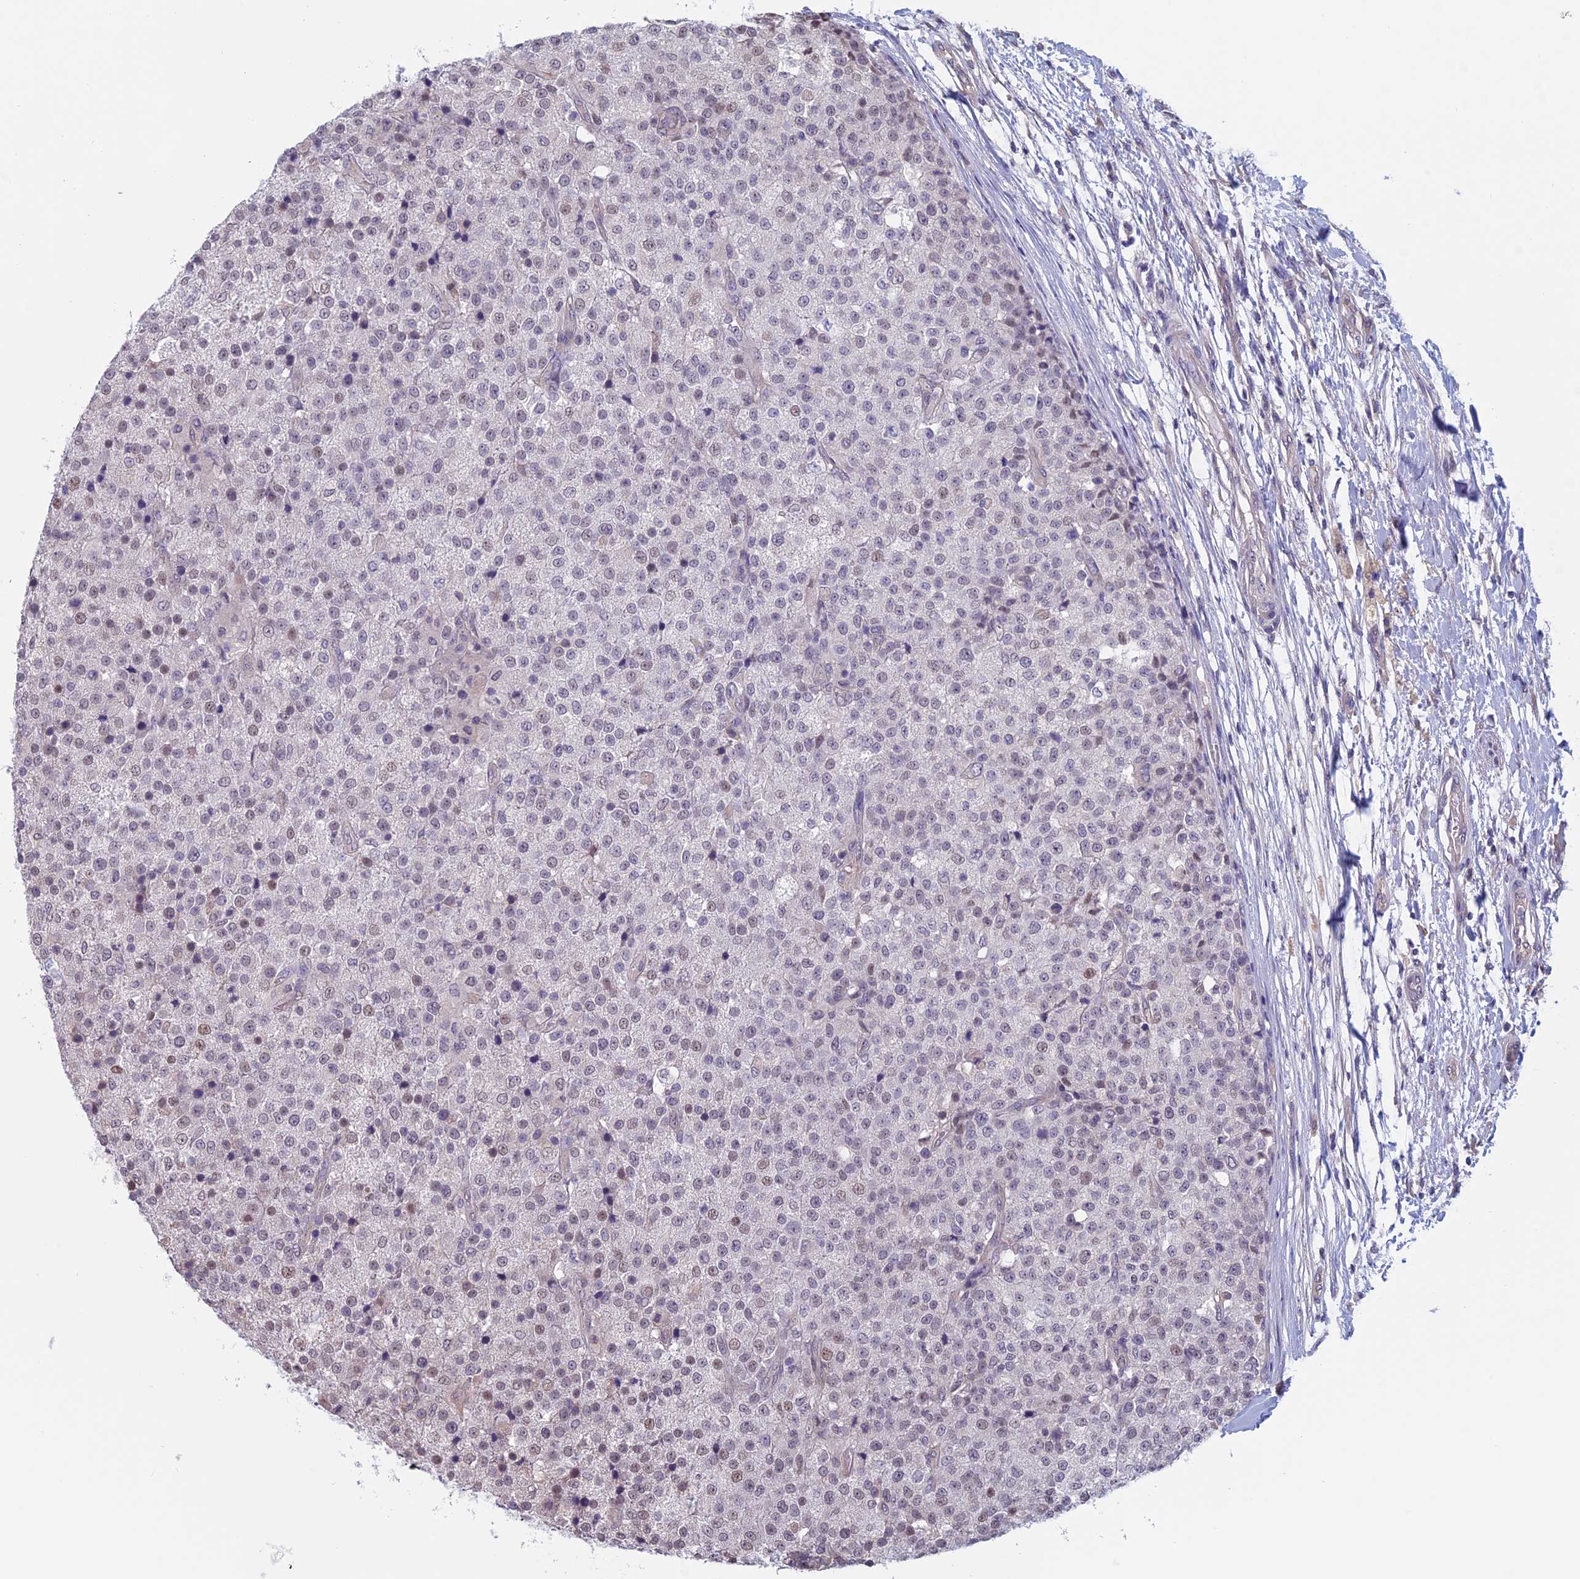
{"staining": {"intensity": "weak", "quantity": "<25%", "location": "nuclear"}, "tissue": "testis cancer", "cell_type": "Tumor cells", "image_type": "cancer", "snomed": [{"axis": "morphology", "description": "Seminoma, NOS"}, {"axis": "topography", "description": "Testis"}], "caption": "High power microscopy image of an IHC micrograph of testis cancer, revealing no significant staining in tumor cells. (DAB immunohistochemistry (IHC) with hematoxylin counter stain).", "gene": "SLC1A6", "patient": {"sex": "male", "age": 59}}